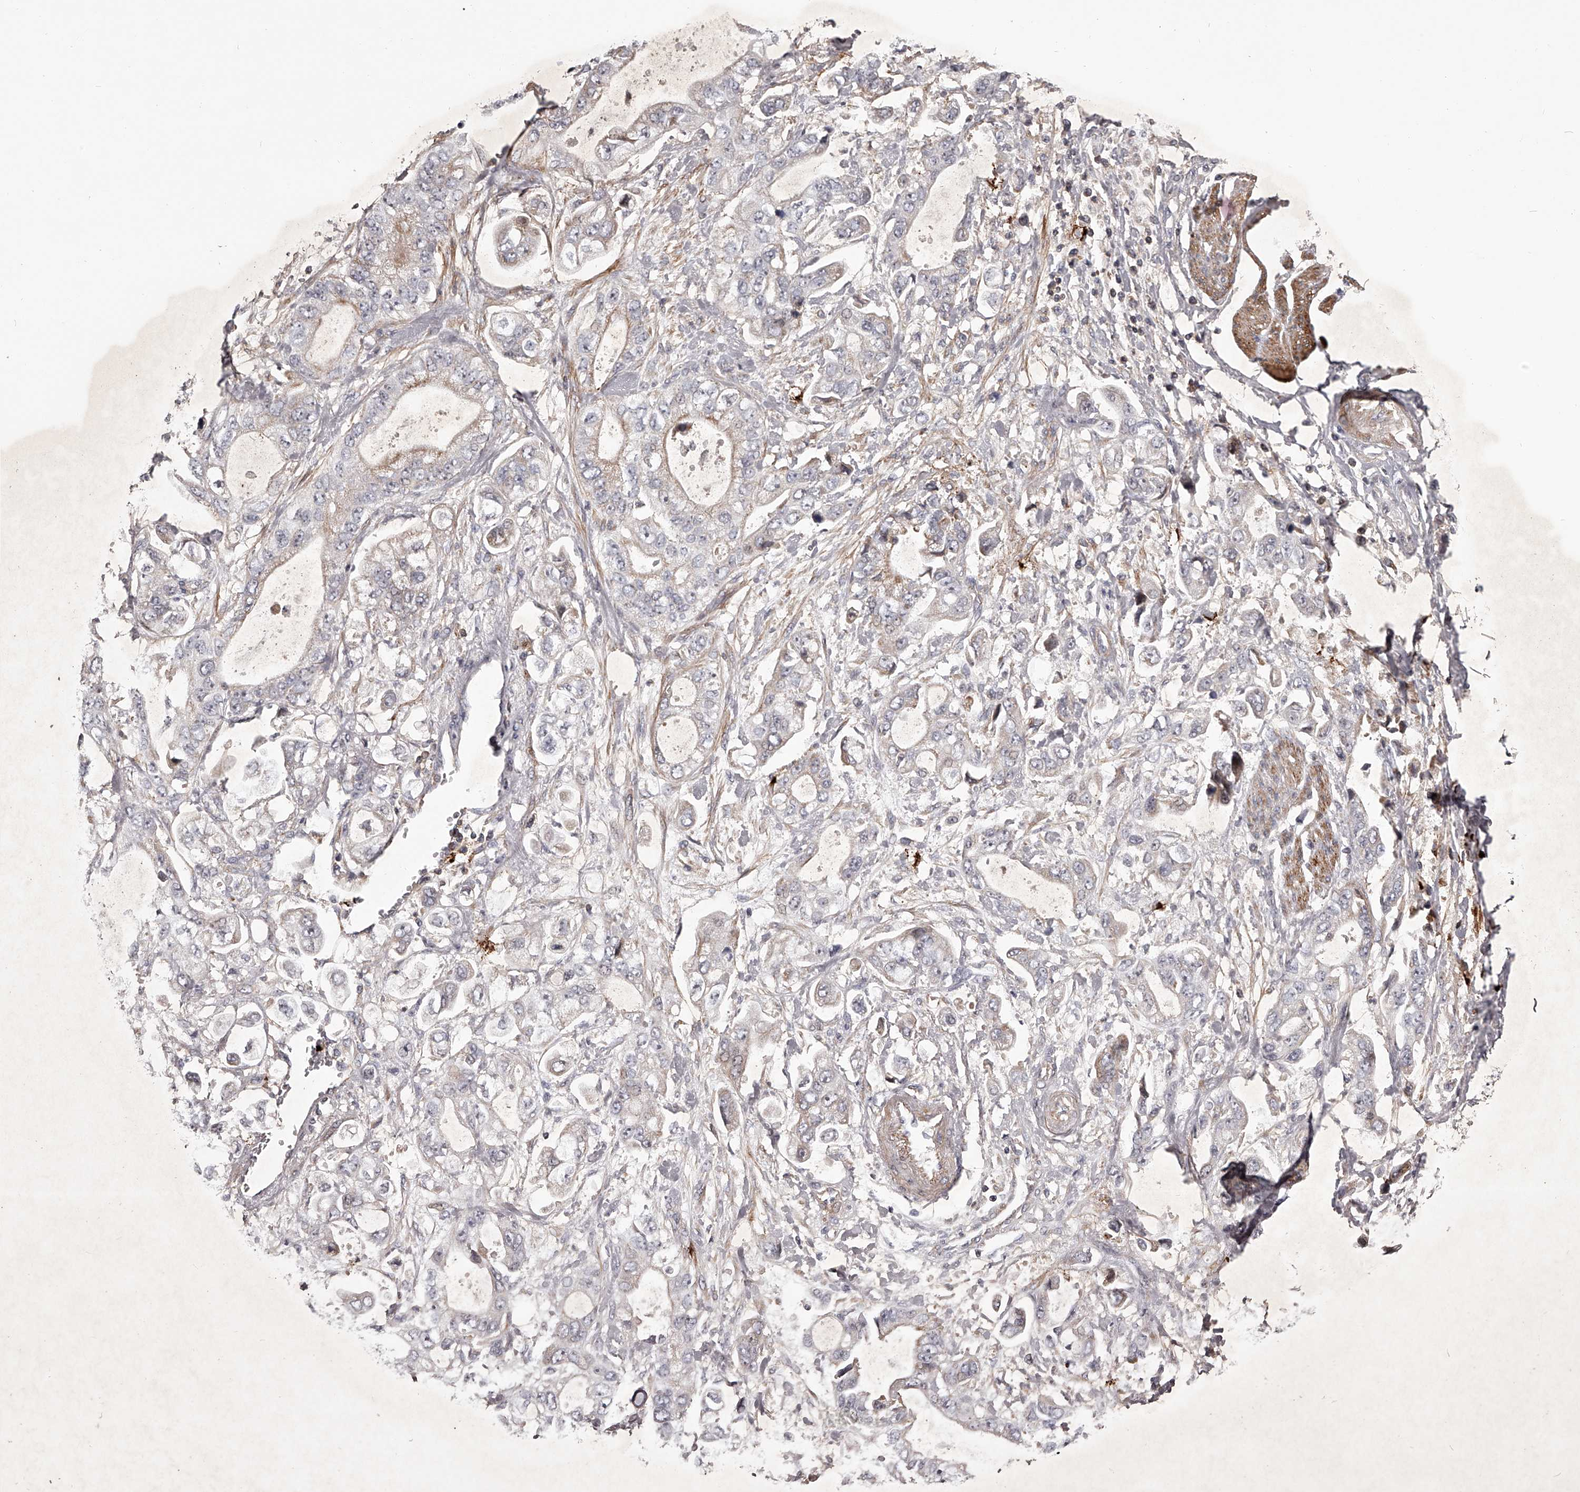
{"staining": {"intensity": "weak", "quantity": "<25%", "location": "cytoplasmic/membranous"}, "tissue": "stomach cancer", "cell_type": "Tumor cells", "image_type": "cancer", "snomed": [{"axis": "morphology", "description": "Normal tissue, NOS"}, {"axis": "morphology", "description": "Adenocarcinoma, NOS"}, {"axis": "topography", "description": "Stomach"}], "caption": "High magnification brightfield microscopy of stomach cancer (adenocarcinoma) stained with DAB (3,3'-diaminobenzidine) (brown) and counterstained with hematoxylin (blue): tumor cells show no significant expression.", "gene": "RRP36", "patient": {"sex": "male", "age": 62}}